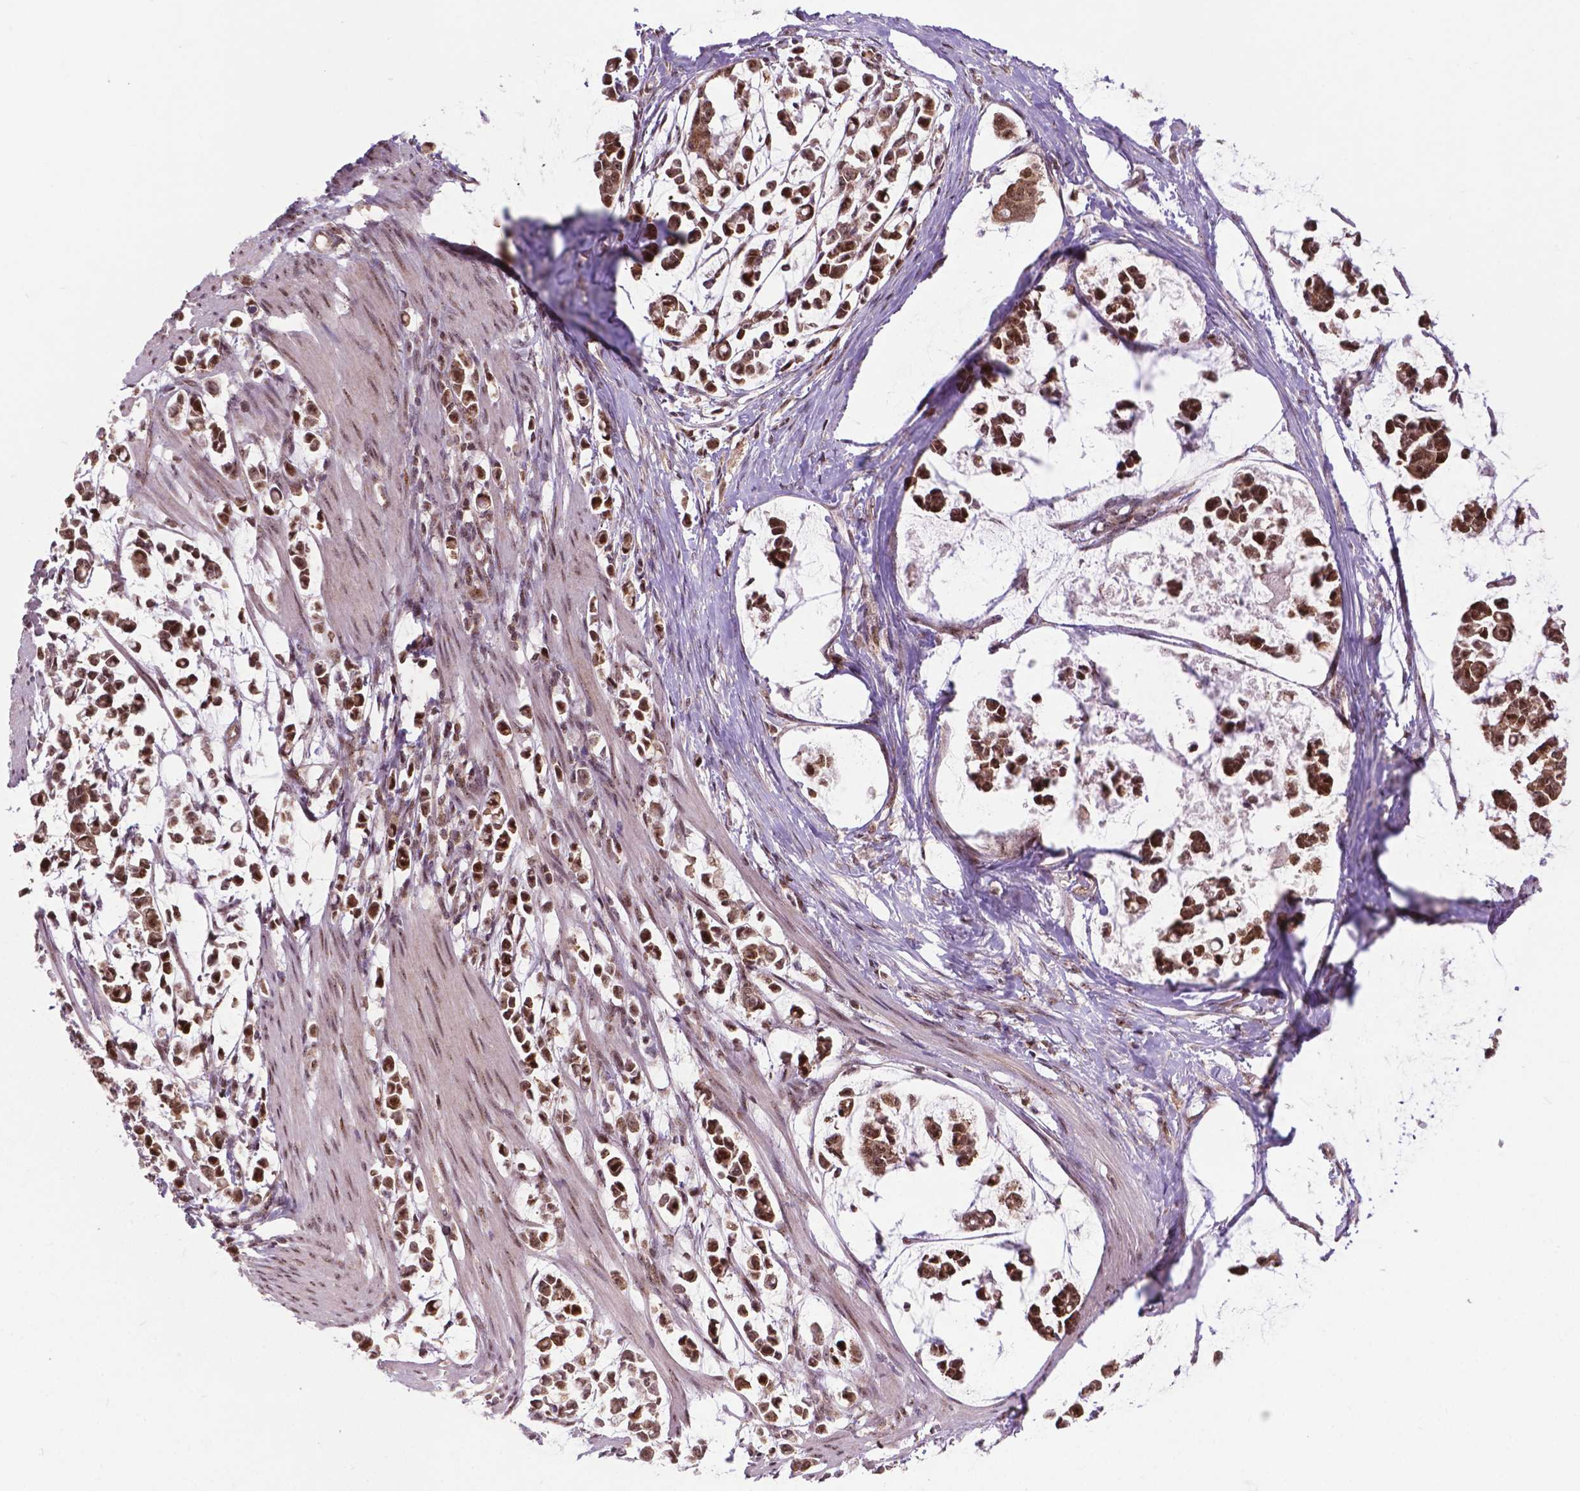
{"staining": {"intensity": "moderate", "quantity": "25%-75%", "location": "nuclear"}, "tissue": "stomach cancer", "cell_type": "Tumor cells", "image_type": "cancer", "snomed": [{"axis": "morphology", "description": "Adenocarcinoma, NOS"}, {"axis": "topography", "description": "Stomach"}], "caption": "IHC (DAB (3,3'-diaminobenzidine)) staining of stomach adenocarcinoma displays moderate nuclear protein positivity in approximately 25%-75% of tumor cells. The protein of interest is shown in brown color, while the nuclei are stained blue.", "gene": "CSNK2A1", "patient": {"sex": "male", "age": 82}}